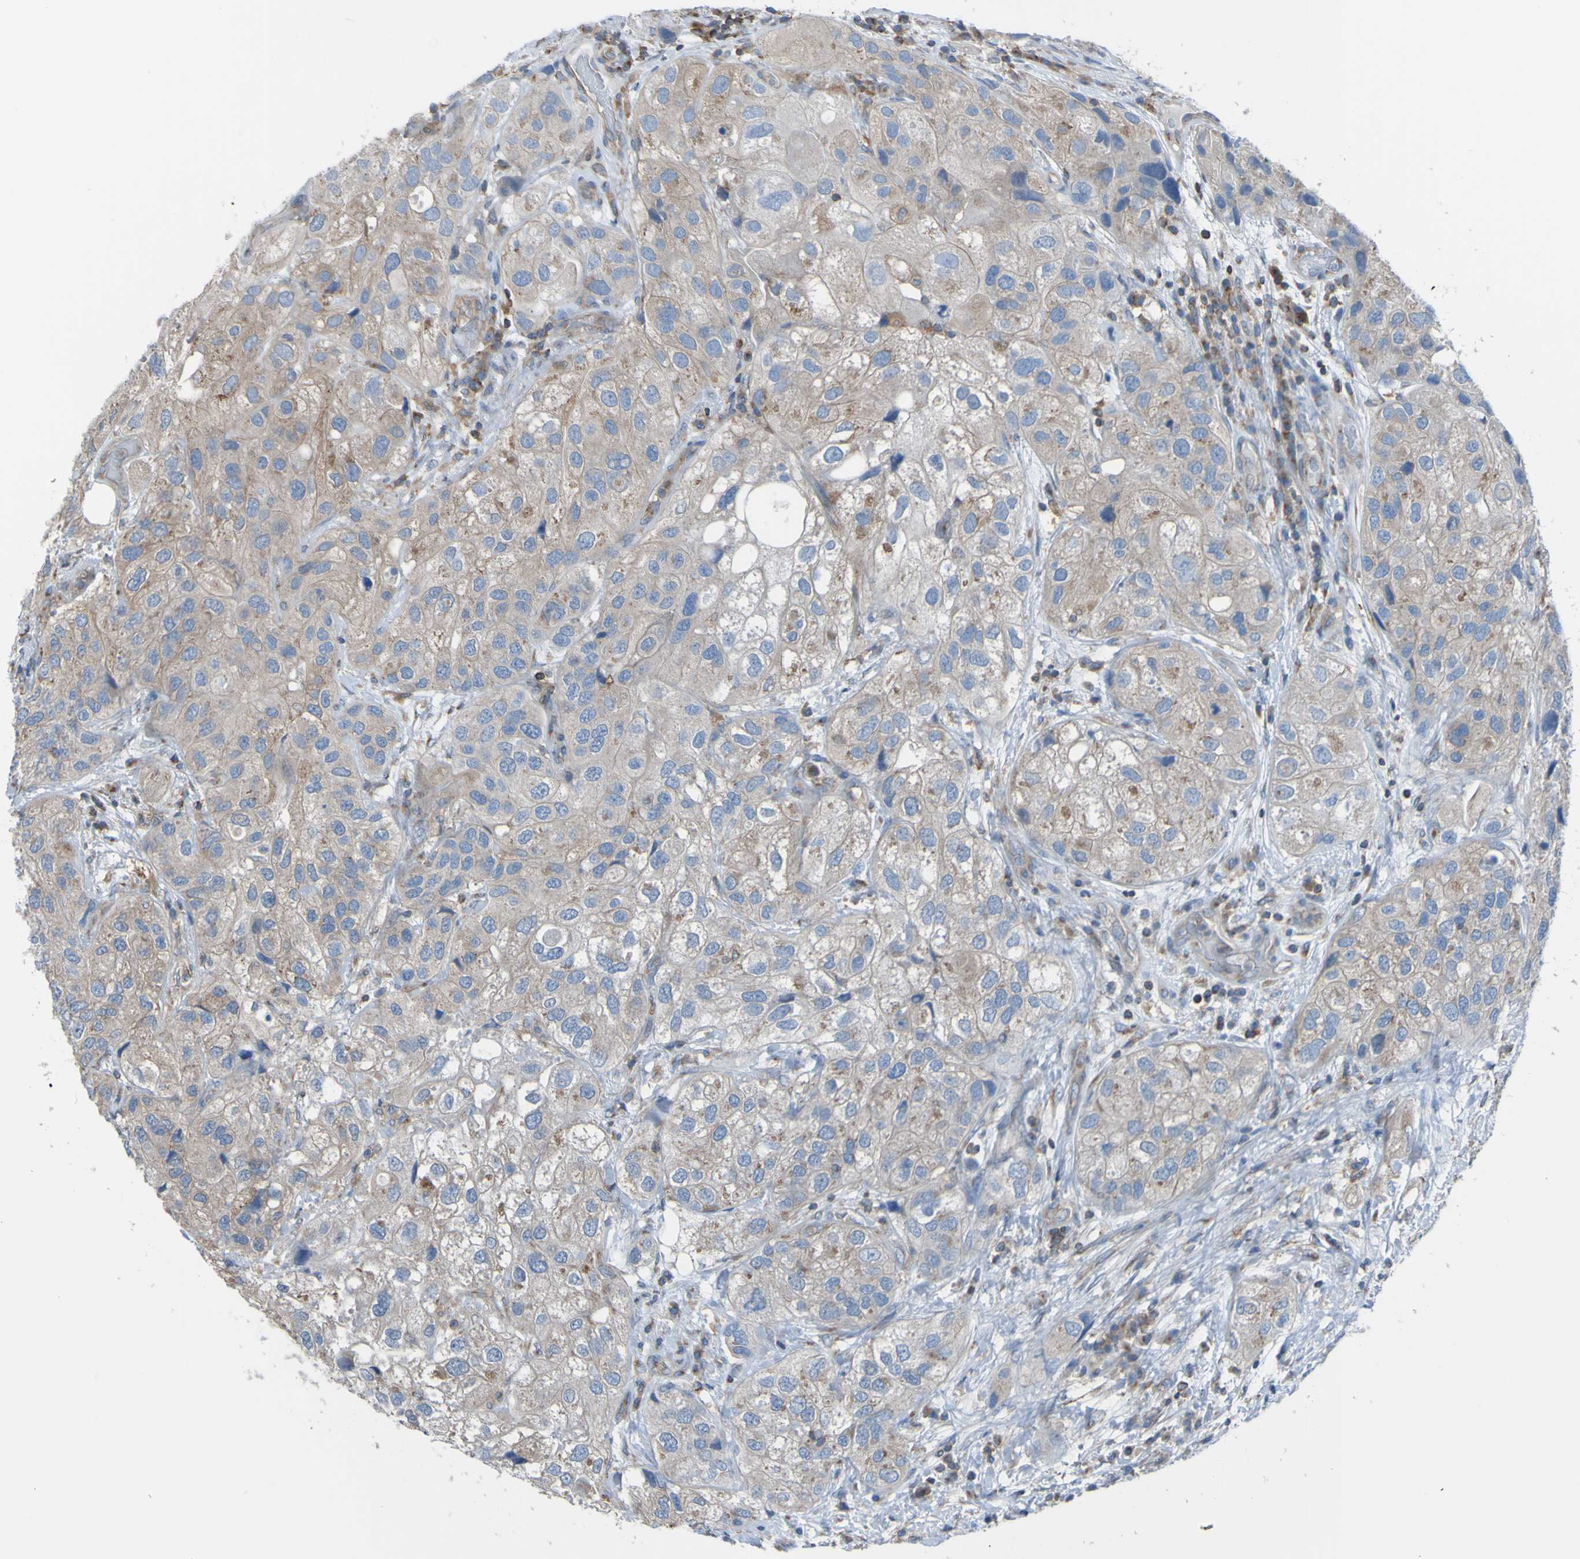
{"staining": {"intensity": "moderate", "quantity": ">75%", "location": "cytoplasmic/membranous"}, "tissue": "urothelial cancer", "cell_type": "Tumor cells", "image_type": "cancer", "snomed": [{"axis": "morphology", "description": "Urothelial carcinoma, High grade"}, {"axis": "topography", "description": "Urinary bladder"}], "caption": "Moderate cytoplasmic/membranous protein staining is seen in about >75% of tumor cells in high-grade urothelial carcinoma.", "gene": "MINAR1", "patient": {"sex": "female", "age": 64}}